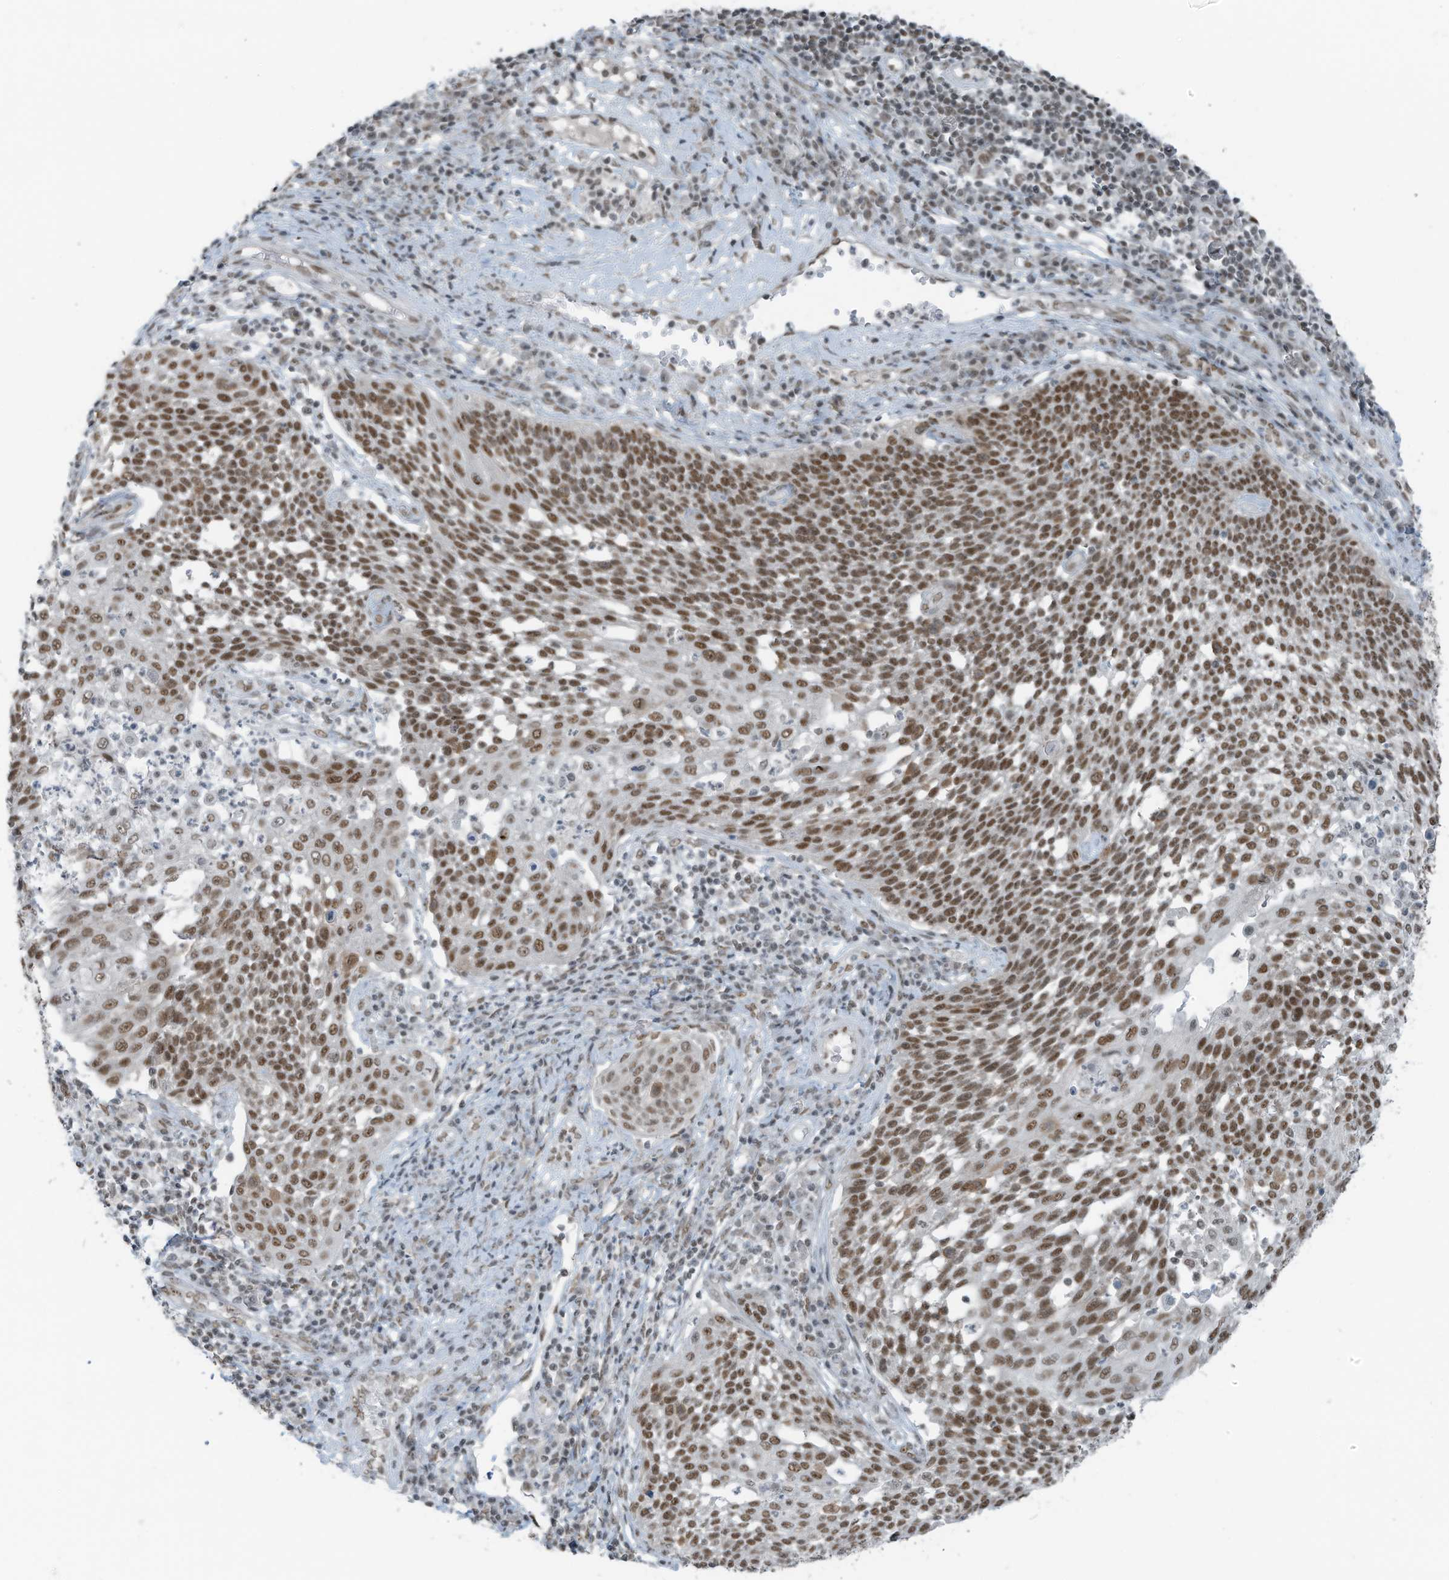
{"staining": {"intensity": "moderate", "quantity": ">75%", "location": "nuclear"}, "tissue": "cervical cancer", "cell_type": "Tumor cells", "image_type": "cancer", "snomed": [{"axis": "morphology", "description": "Squamous cell carcinoma, NOS"}, {"axis": "topography", "description": "Cervix"}], "caption": "Immunohistochemistry (IHC) staining of squamous cell carcinoma (cervical), which demonstrates medium levels of moderate nuclear staining in approximately >75% of tumor cells indicating moderate nuclear protein positivity. The staining was performed using DAB (3,3'-diaminobenzidine) (brown) for protein detection and nuclei were counterstained in hematoxylin (blue).", "gene": "WRNIP1", "patient": {"sex": "female", "age": 34}}